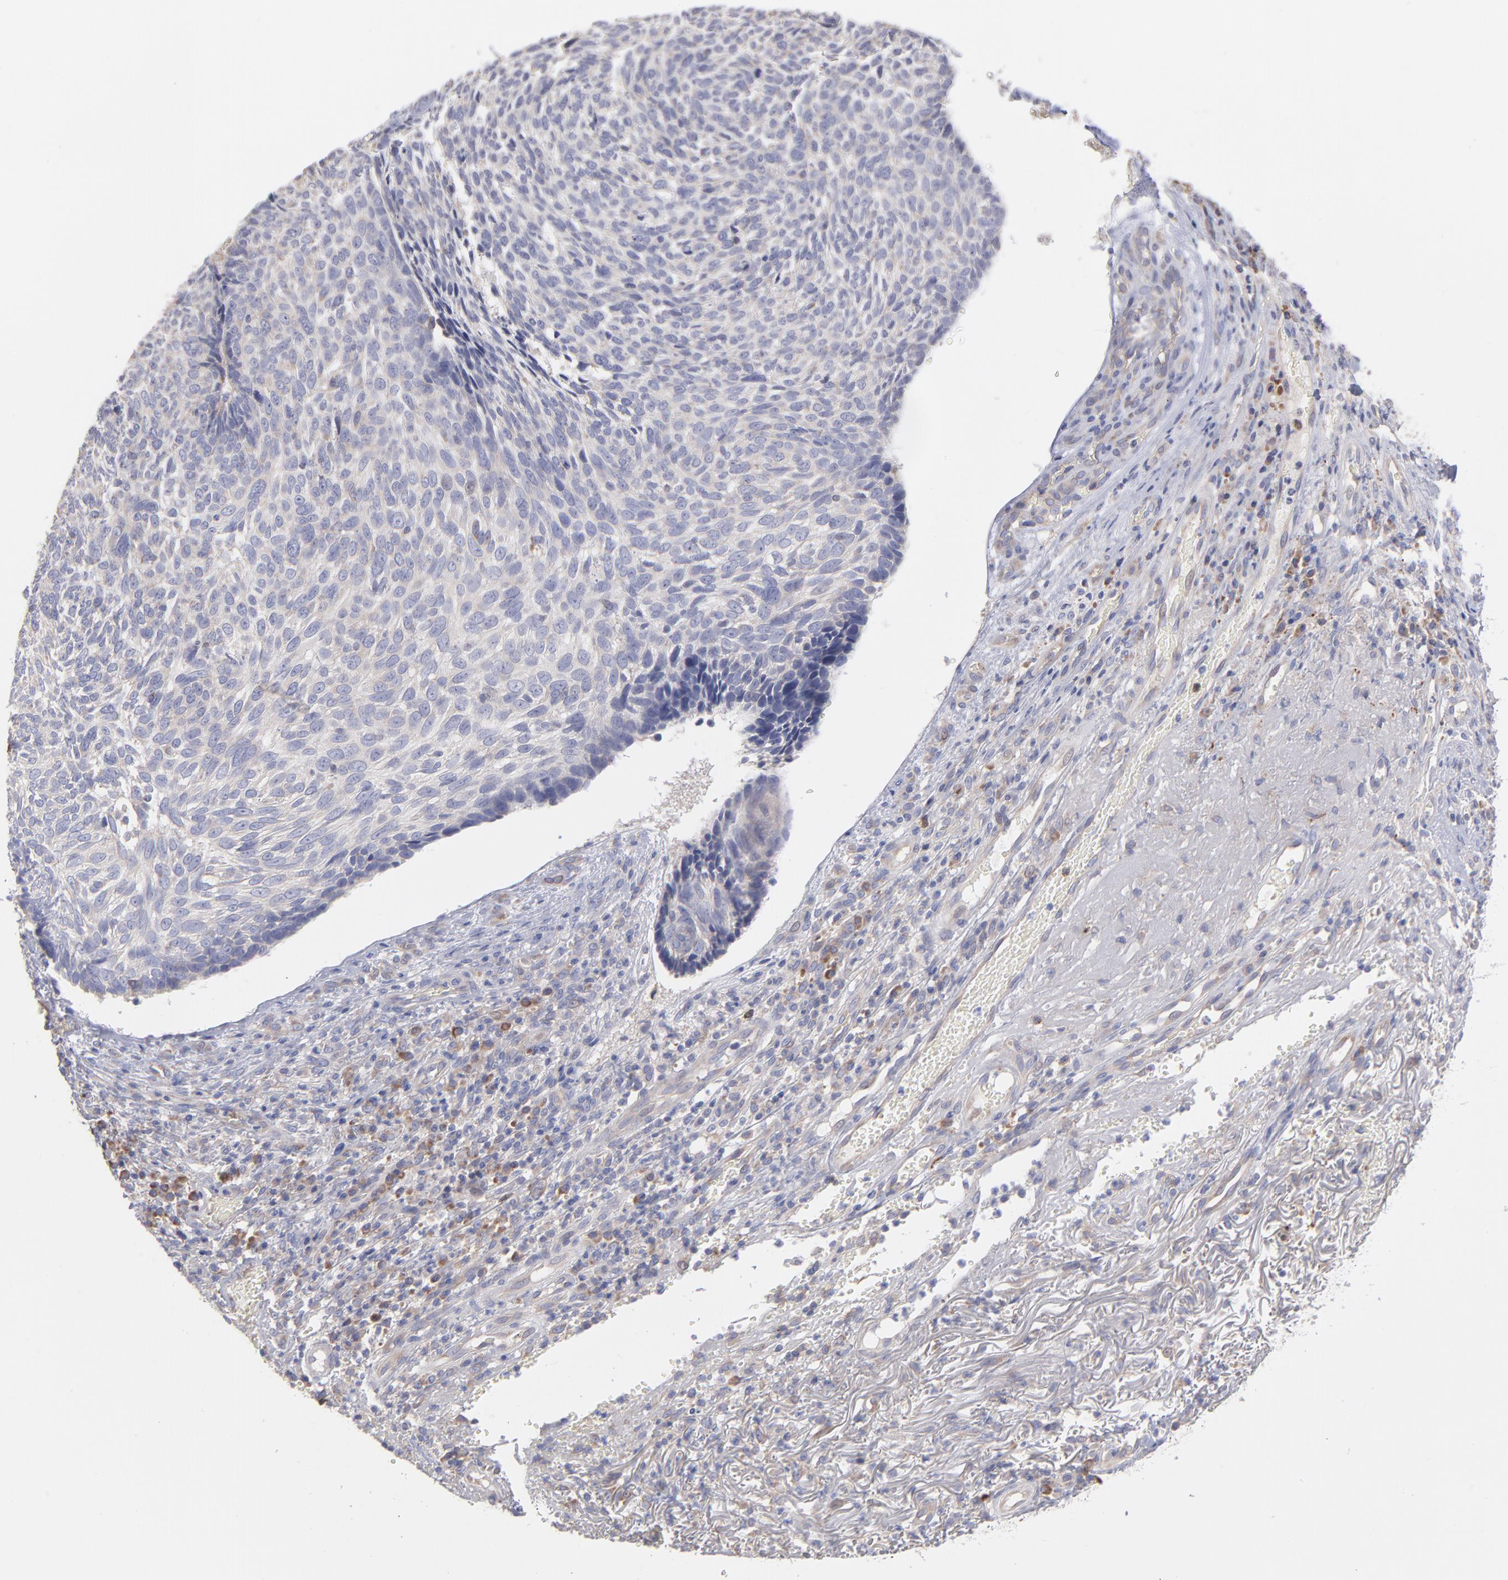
{"staining": {"intensity": "negative", "quantity": "none", "location": "none"}, "tissue": "skin cancer", "cell_type": "Tumor cells", "image_type": "cancer", "snomed": [{"axis": "morphology", "description": "Basal cell carcinoma"}, {"axis": "topography", "description": "Skin"}], "caption": "High magnification brightfield microscopy of skin basal cell carcinoma stained with DAB (3,3'-diaminobenzidine) (brown) and counterstained with hematoxylin (blue): tumor cells show no significant staining.", "gene": "RPLP0", "patient": {"sex": "male", "age": 72}}